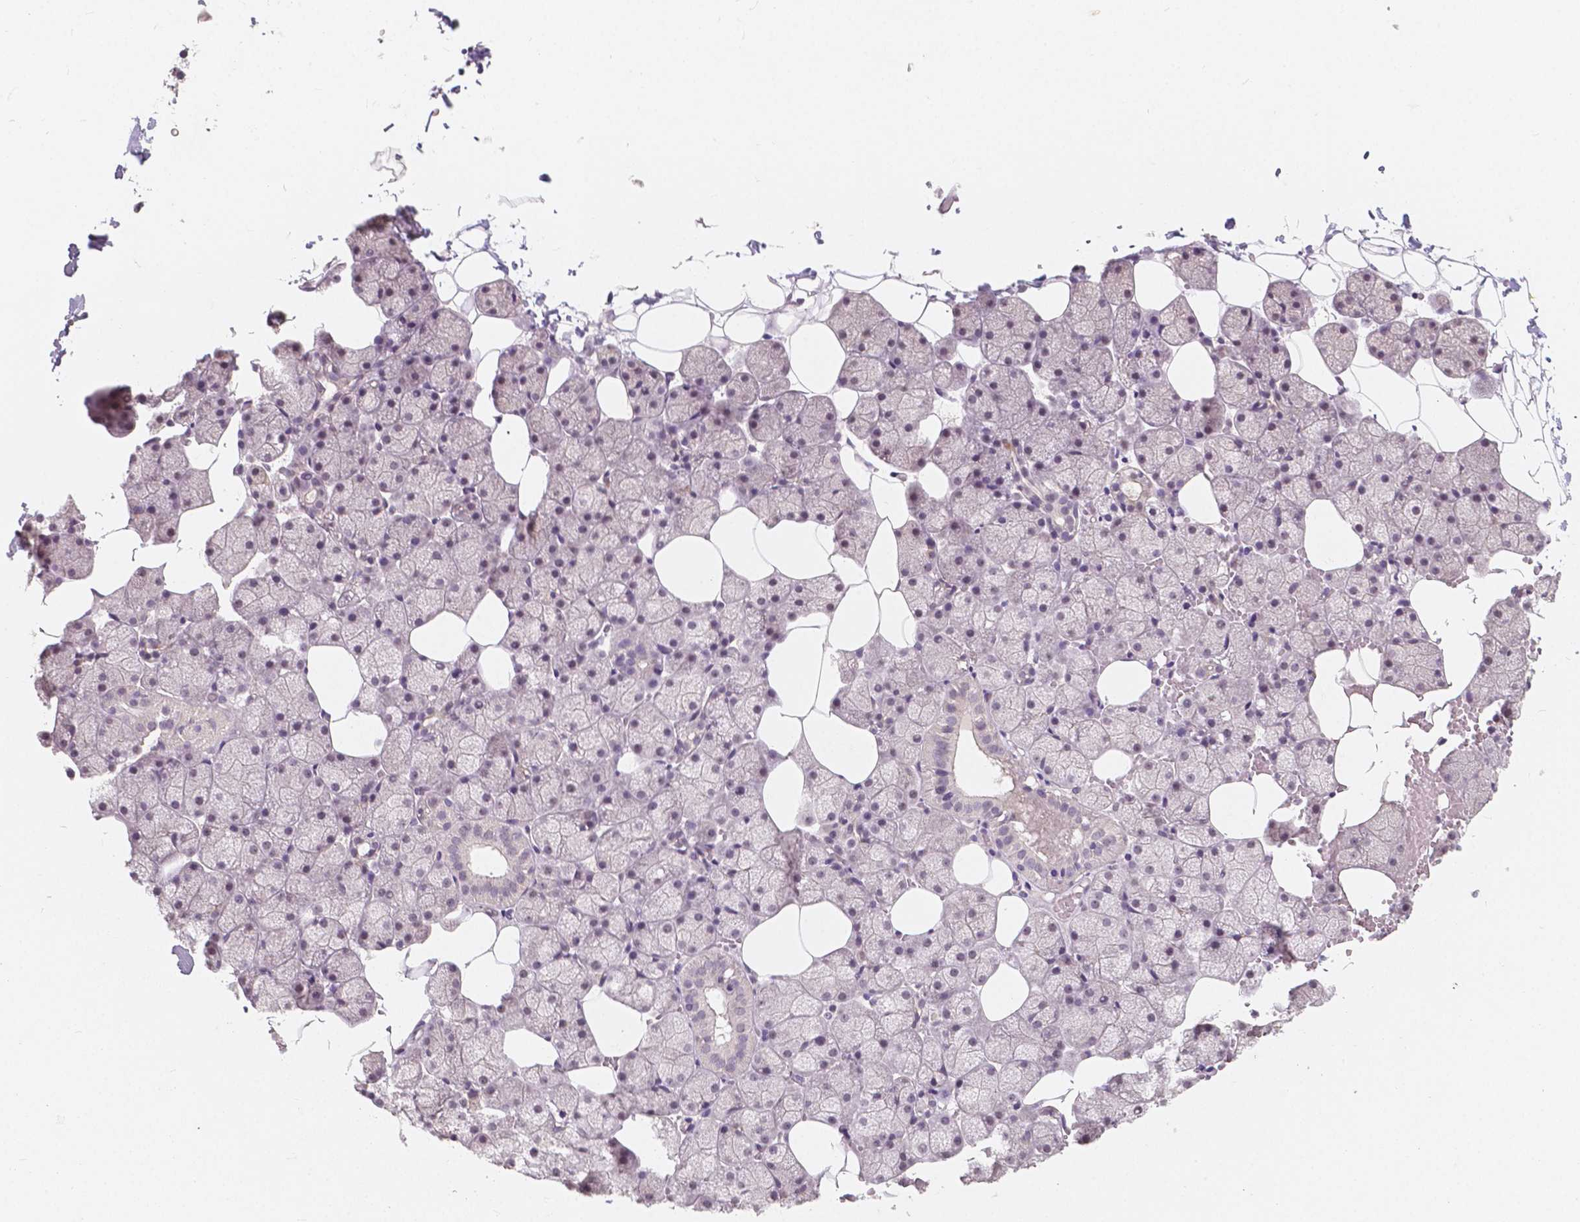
{"staining": {"intensity": "moderate", "quantity": "<25%", "location": "cytoplasmic/membranous,nuclear"}, "tissue": "salivary gland", "cell_type": "Glandular cells", "image_type": "normal", "snomed": [{"axis": "morphology", "description": "Normal tissue, NOS"}, {"axis": "topography", "description": "Salivary gland"}], "caption": "Immunohistochemistry (IHC) image of normal salivary gland: salivary gland stained using immunohistochemistry reveals low levels of moderate protein expression localized specifically in the cytoplasmic/membranous,nuclear of glandular cells, appearing as a cytoplasmic/membranous,nuclear brown color.", "gene": "NOLC1", "patient": {"sex": "male", "age": 38}}